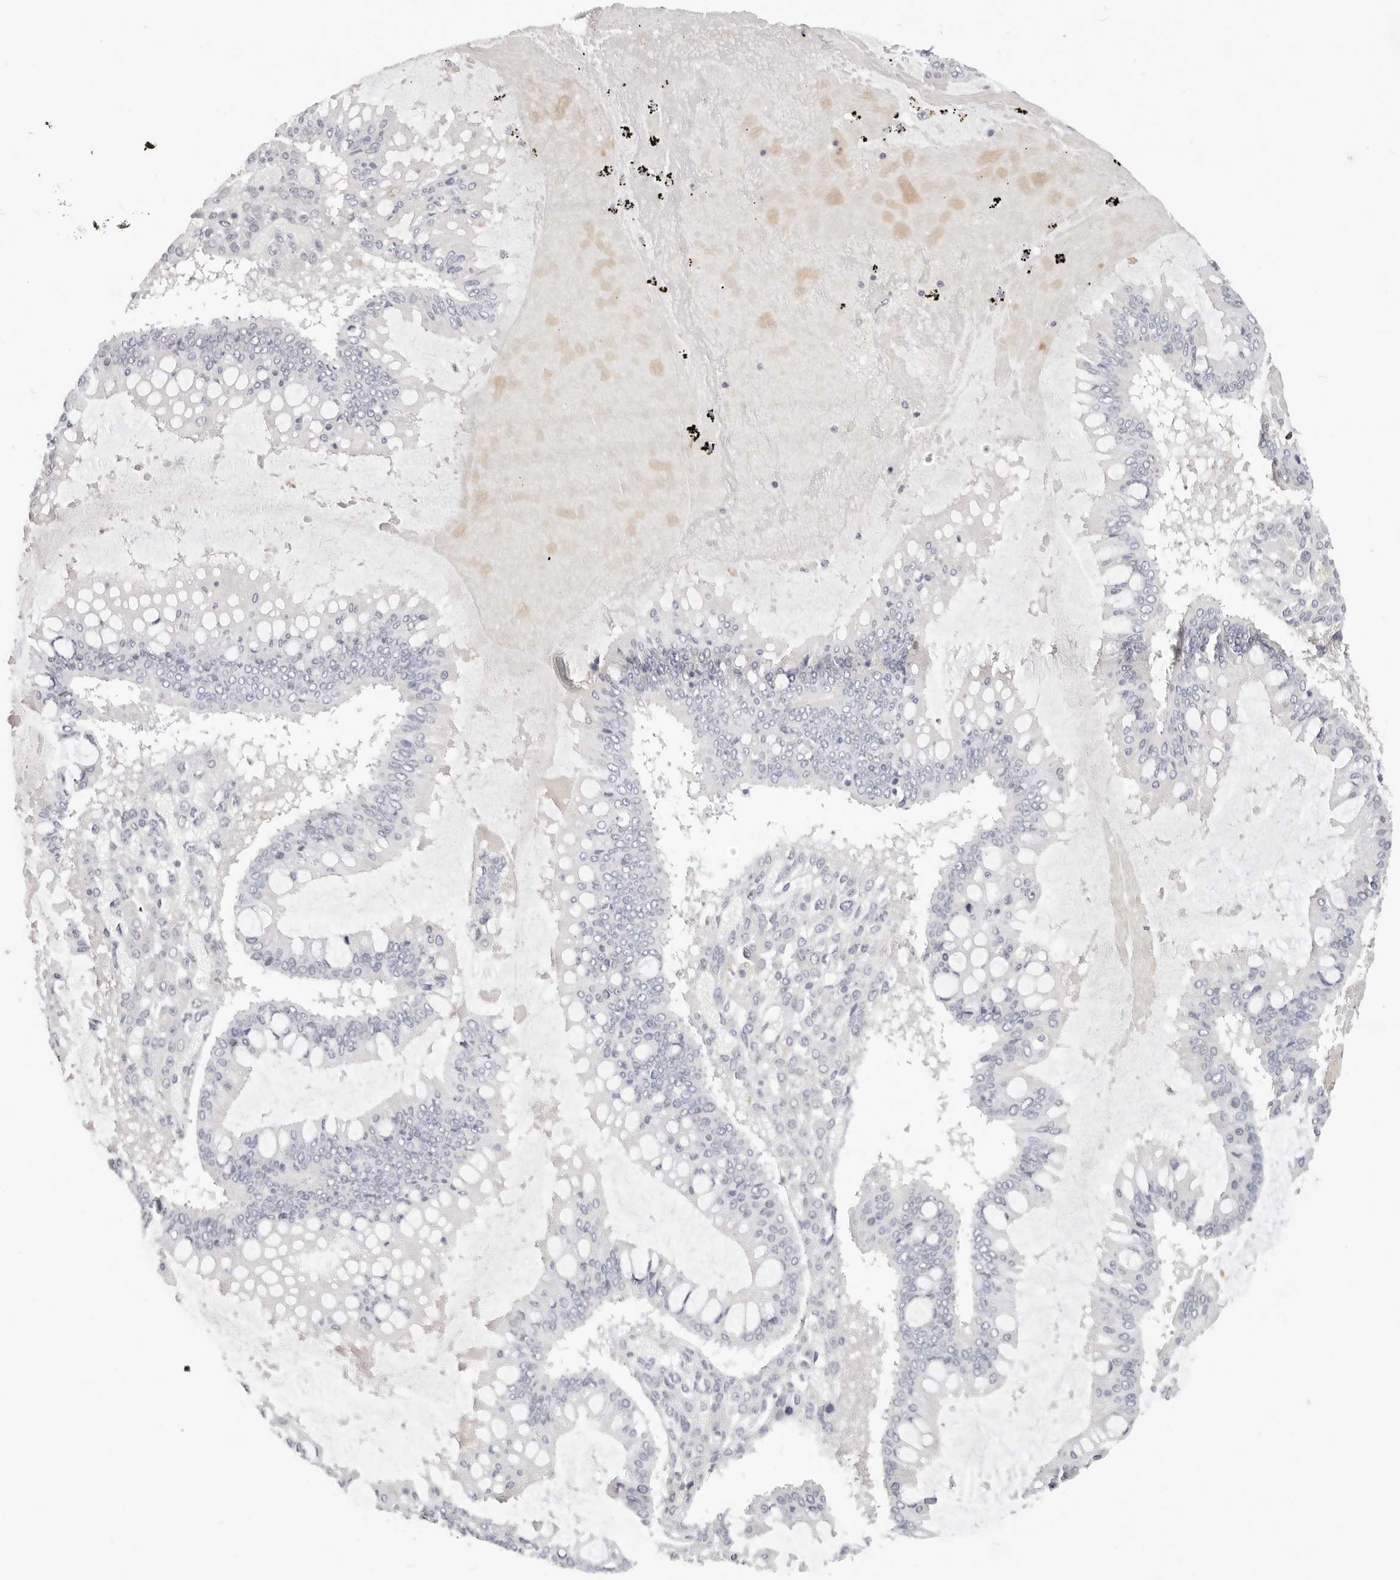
{"staining": {"intensity": "negative", "quantity": "none", "location": "none"}, "tissue": "ovarian cancer", "cell_type": "Tumor cells", "image_type": "cancer", "snomed": [{"axis": "morphology", "description": "Cystadenocarcinoma, mucinous, NOS"}, {"axis": "topography", "description": "Ovary"}], "caption": "Immunohistochemistry (IHC) of human ovarian cancer shows no staining in tumor cells.", "gene": "ZRANB1", "patient": {"sex": "female", "age": 73}}